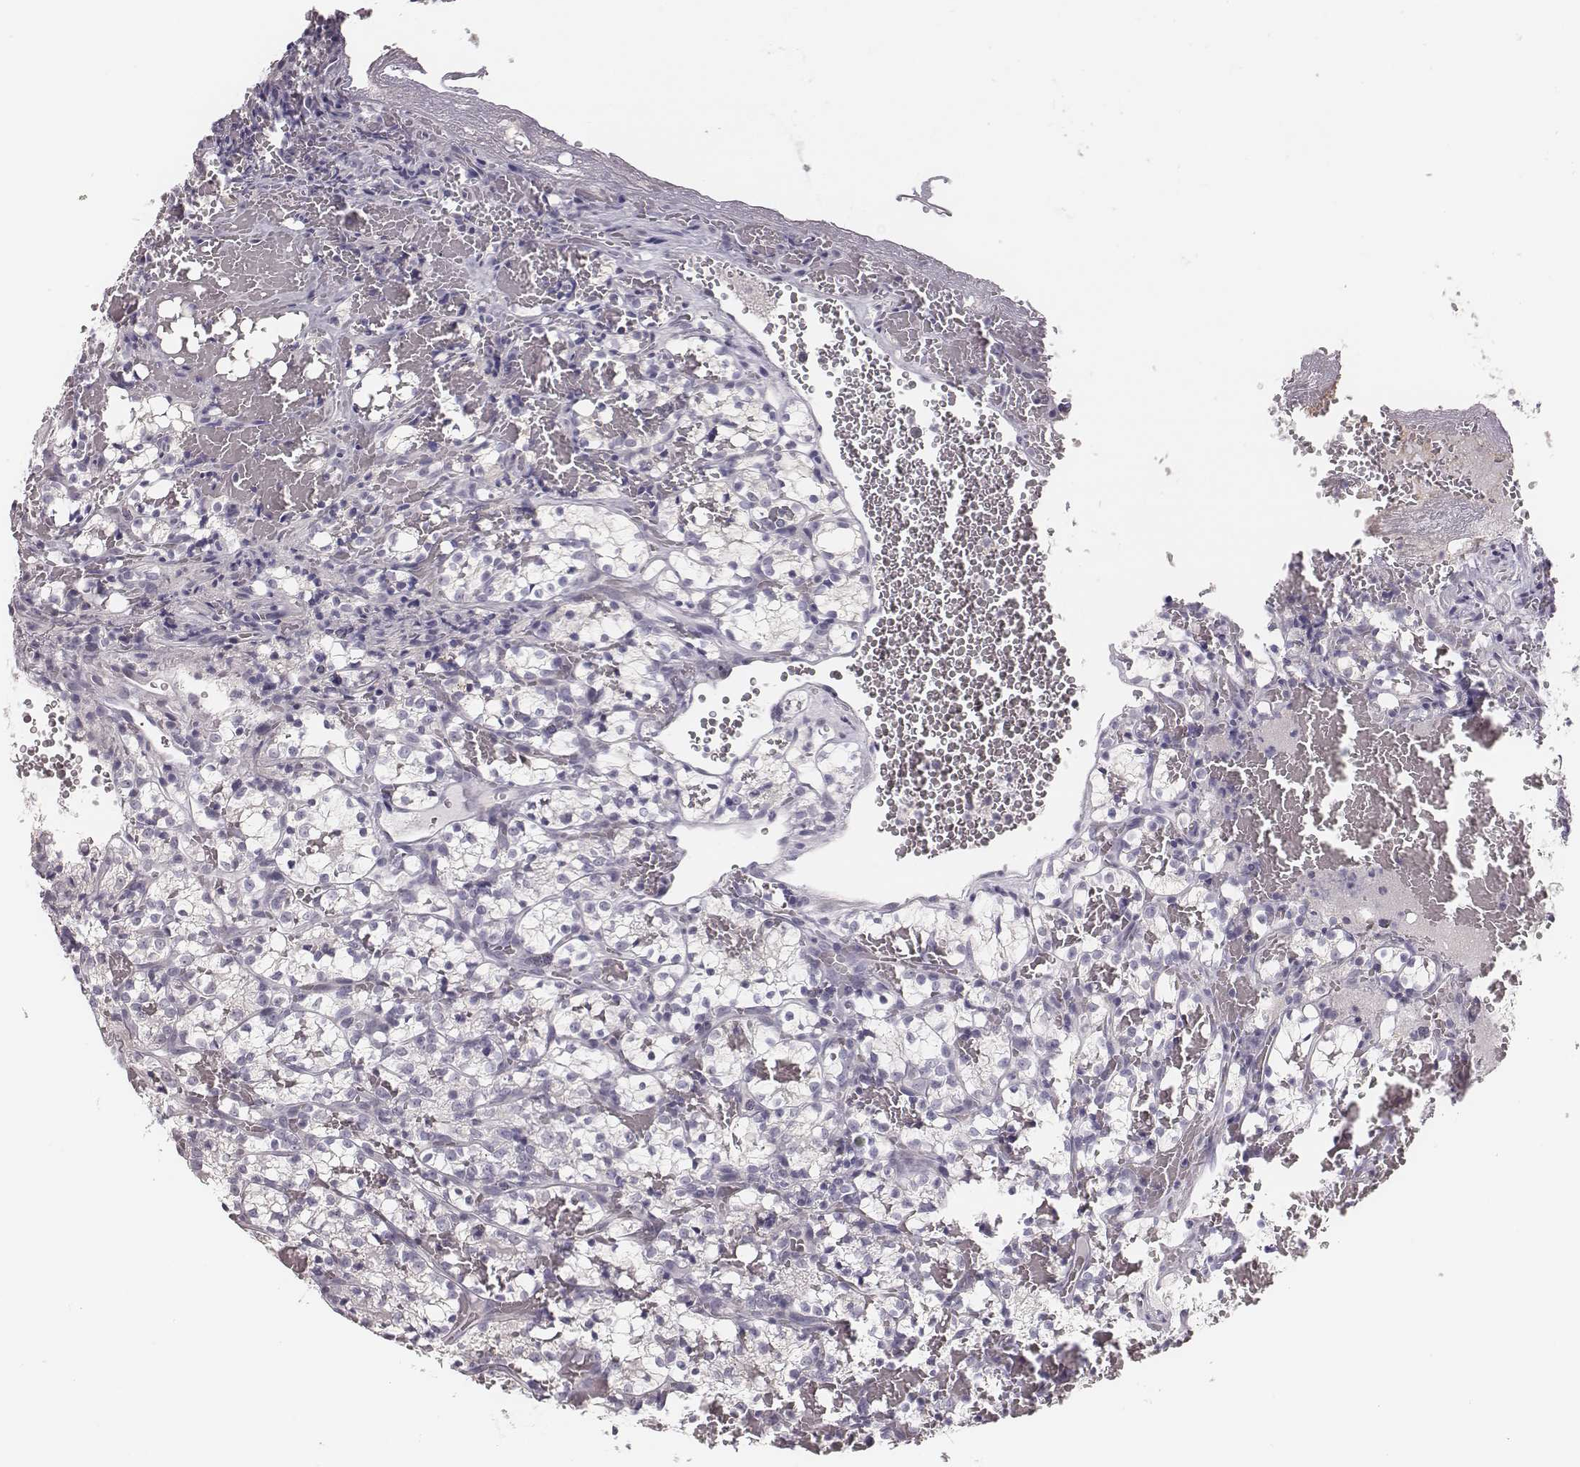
{"staining": {"intensity": "negative", "quantity": "none", "location": "none"}, "tissue": "renal cancer", "cell_type": "Tumor cells", "image_type": "cancer", "snomed": [{"axis": "morphology", "description": "Adenocarcinoma, NOS"}, {"axis": "topography", "description": "Kidney"}], "caption": "This is an immunohistochemistry micrograph of human renal cancer (adenocarcinoma). There is no staining in tumor cells.", "gene": "ADGRF4", "patient": {"sex": "female", "age": 69}}